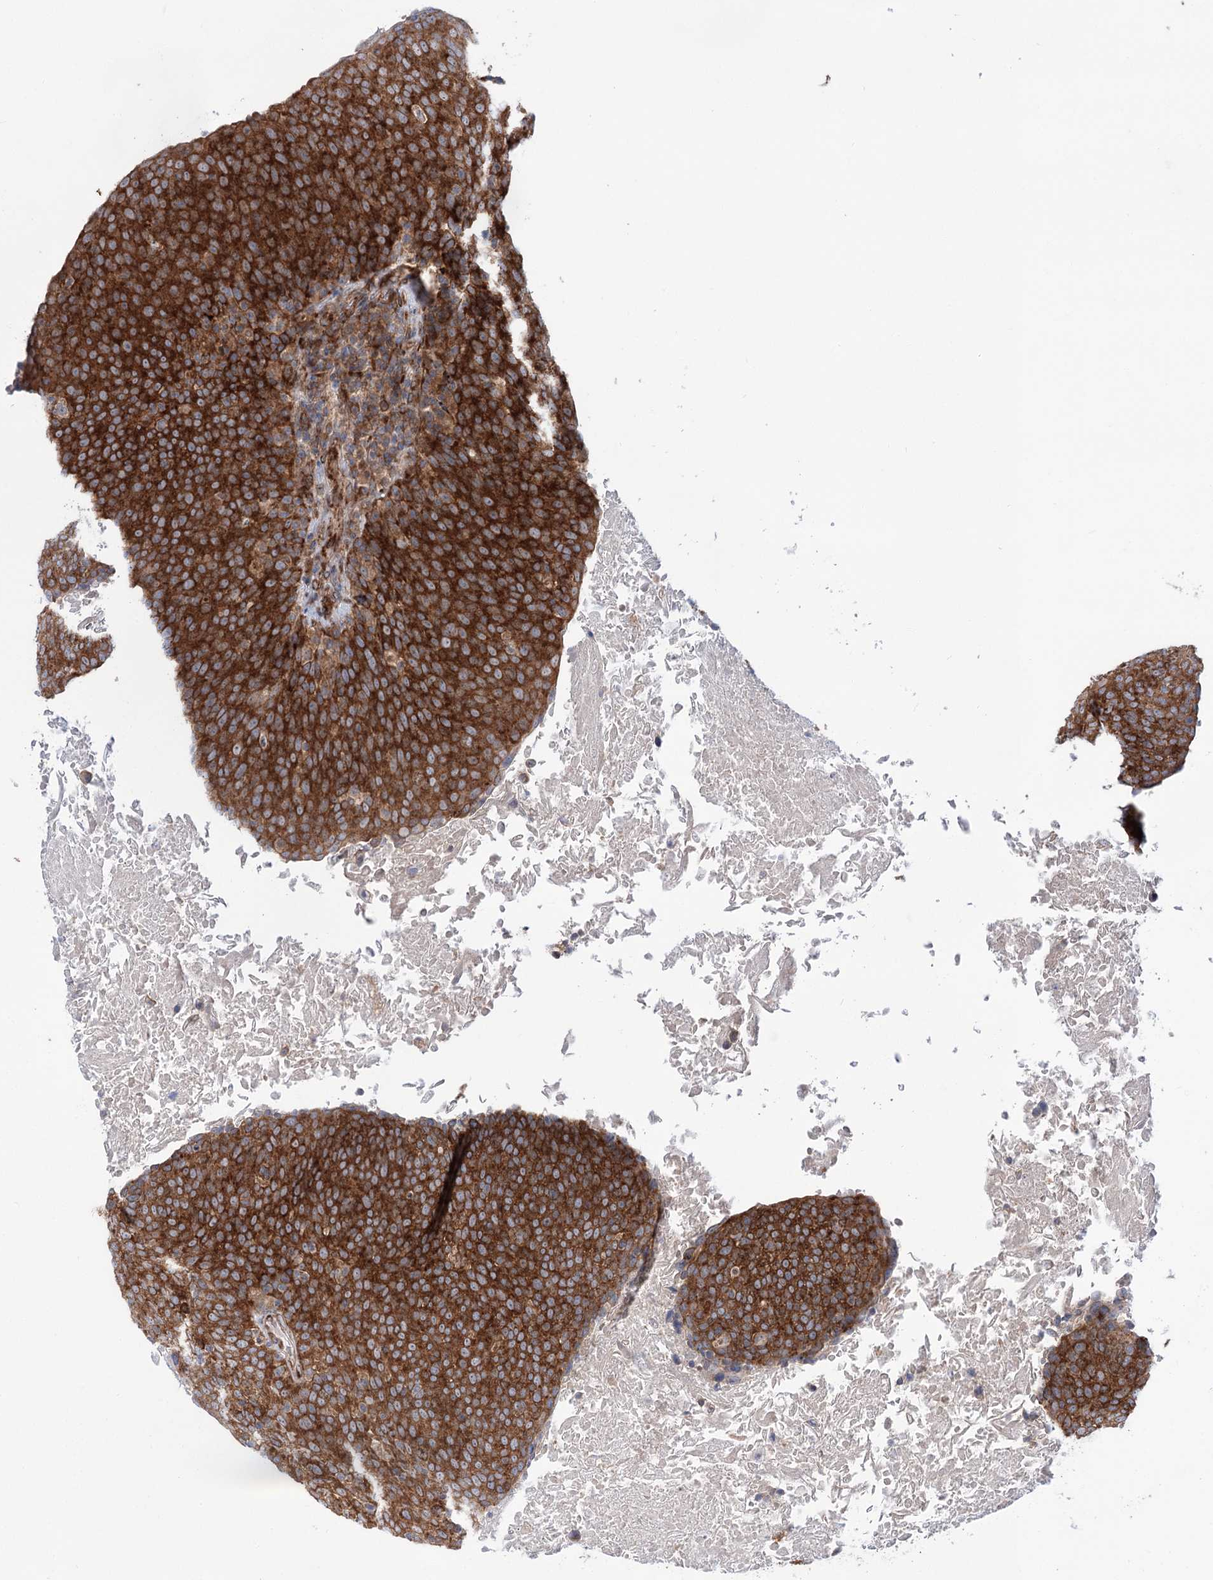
{"staining": {"intensity": "strong", "quantity": ">75%", "location": "cytoplasmic/membranous"}, "tissue": "head and neck cancer", "cell_type": "Tumor cells", "image_type": "cancer", "snomed": [{"axis": "morphology", "description": "Squamous cell carcinoma, NOS"}, {"axis": "morphology", "description": "Squamous cell carcinoma, metastatic, NOS"}, {"axis": "topography", "description": "Lymph node"}, {"axis": "topography", "description": "Head-Neck"}], "caption": "Head and neck squamous cell carcinoma stained for a protein demonstrates strong cytoplasmic/membranous positivity in tumor cells.", "gene": "VWA2", "patient": {"sex": "male", "age": 62}}